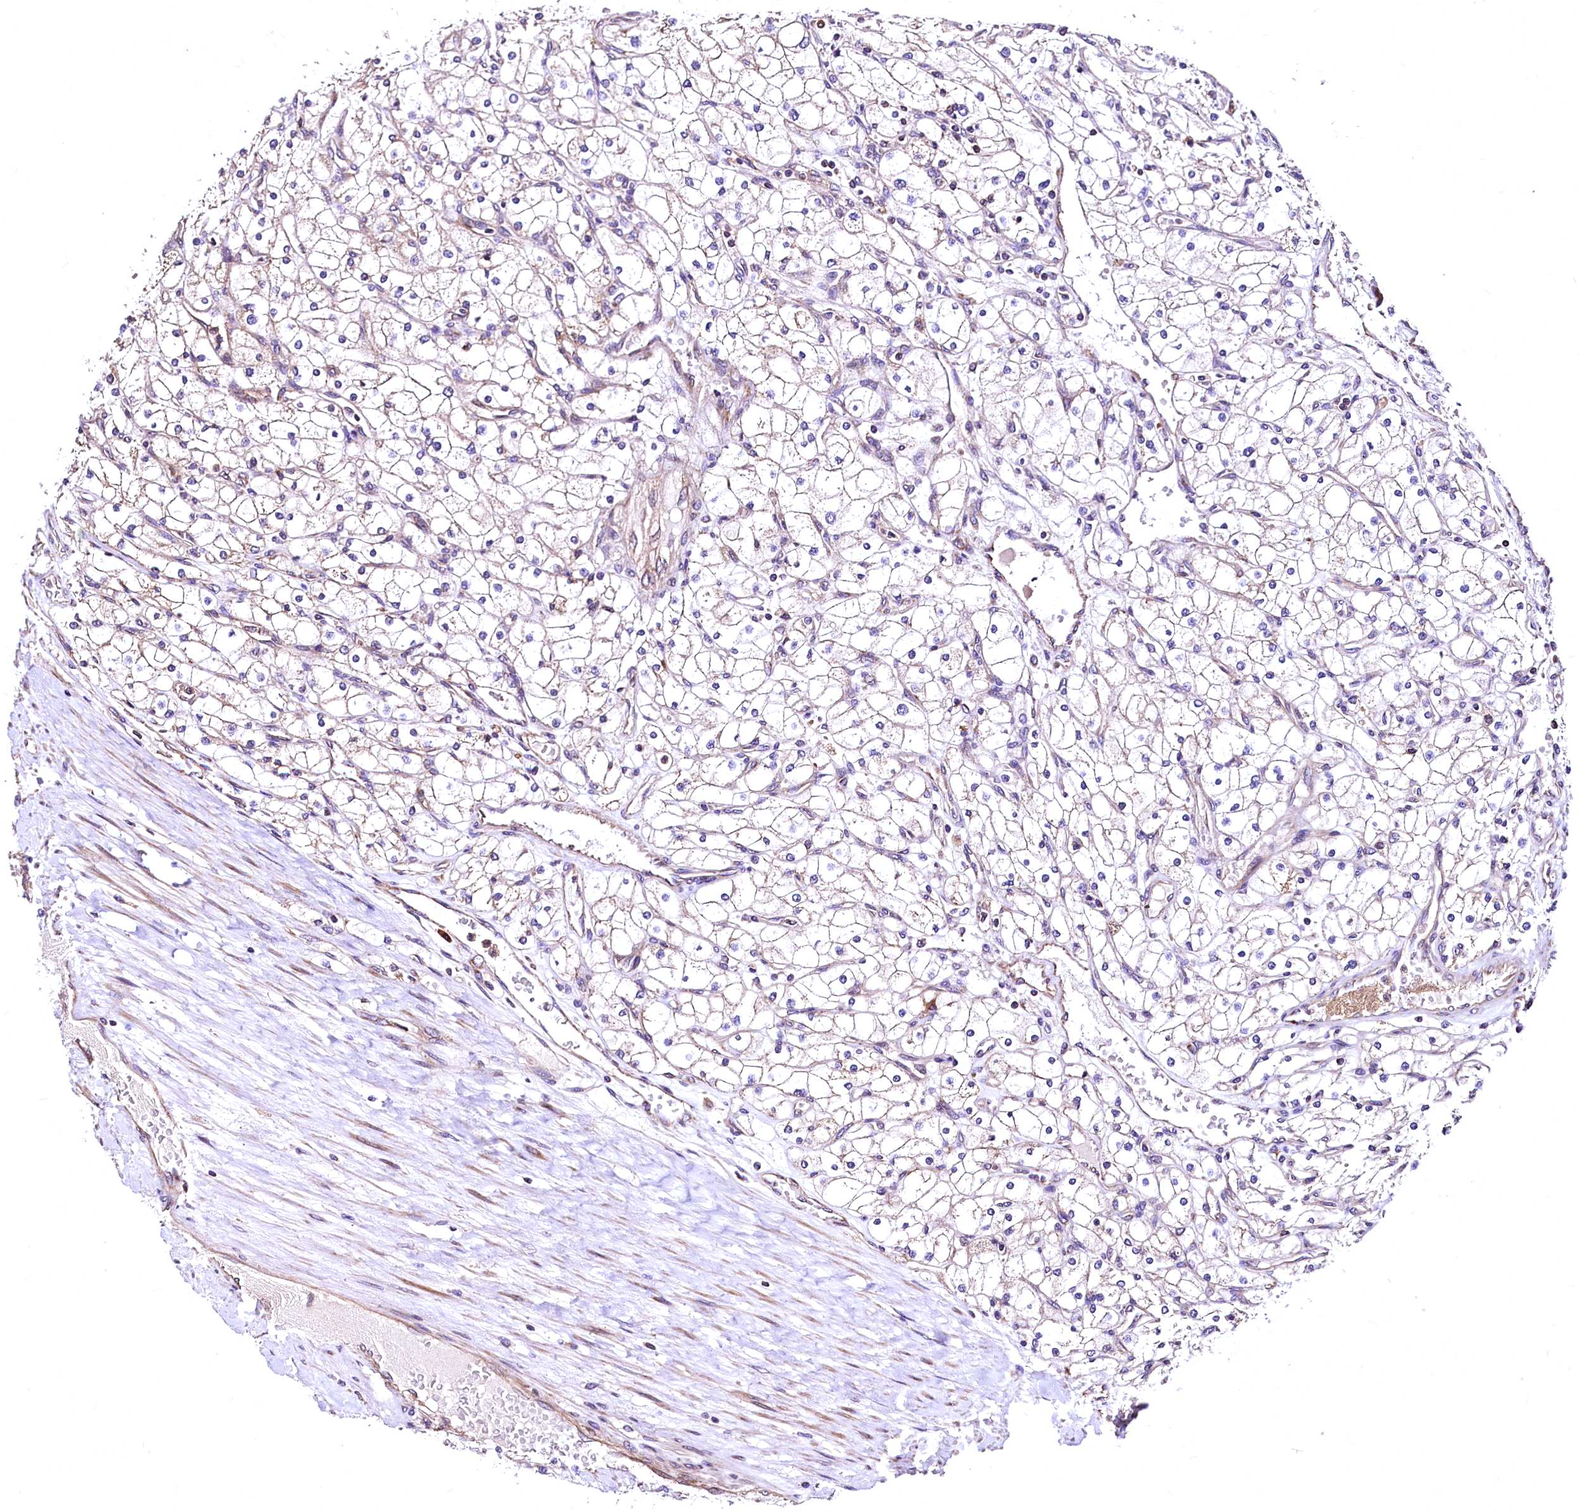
{"staining": {"intensity": "weak", "quantity": "25%-75%", "location": "cytoplasmic/membranous"}, "tissue": "renal cancer", "cell_type": "Tumor cells", "image_type": "cancer", "snomed": [{"axis": "morphology", "description": "Adenocarcinoma, NOS"}, {"axis": "topography", "description": "Kidney"}], "caption": "Immunohistochemistry (IHC) of human adenocarcinoma (renal) displays low levels of weak cytoplasmic/membranous expression in approximately 25%-75% of tumor cells.", "gene": "LRSAM1", "patient": {"sex": "male", "age": 80}}